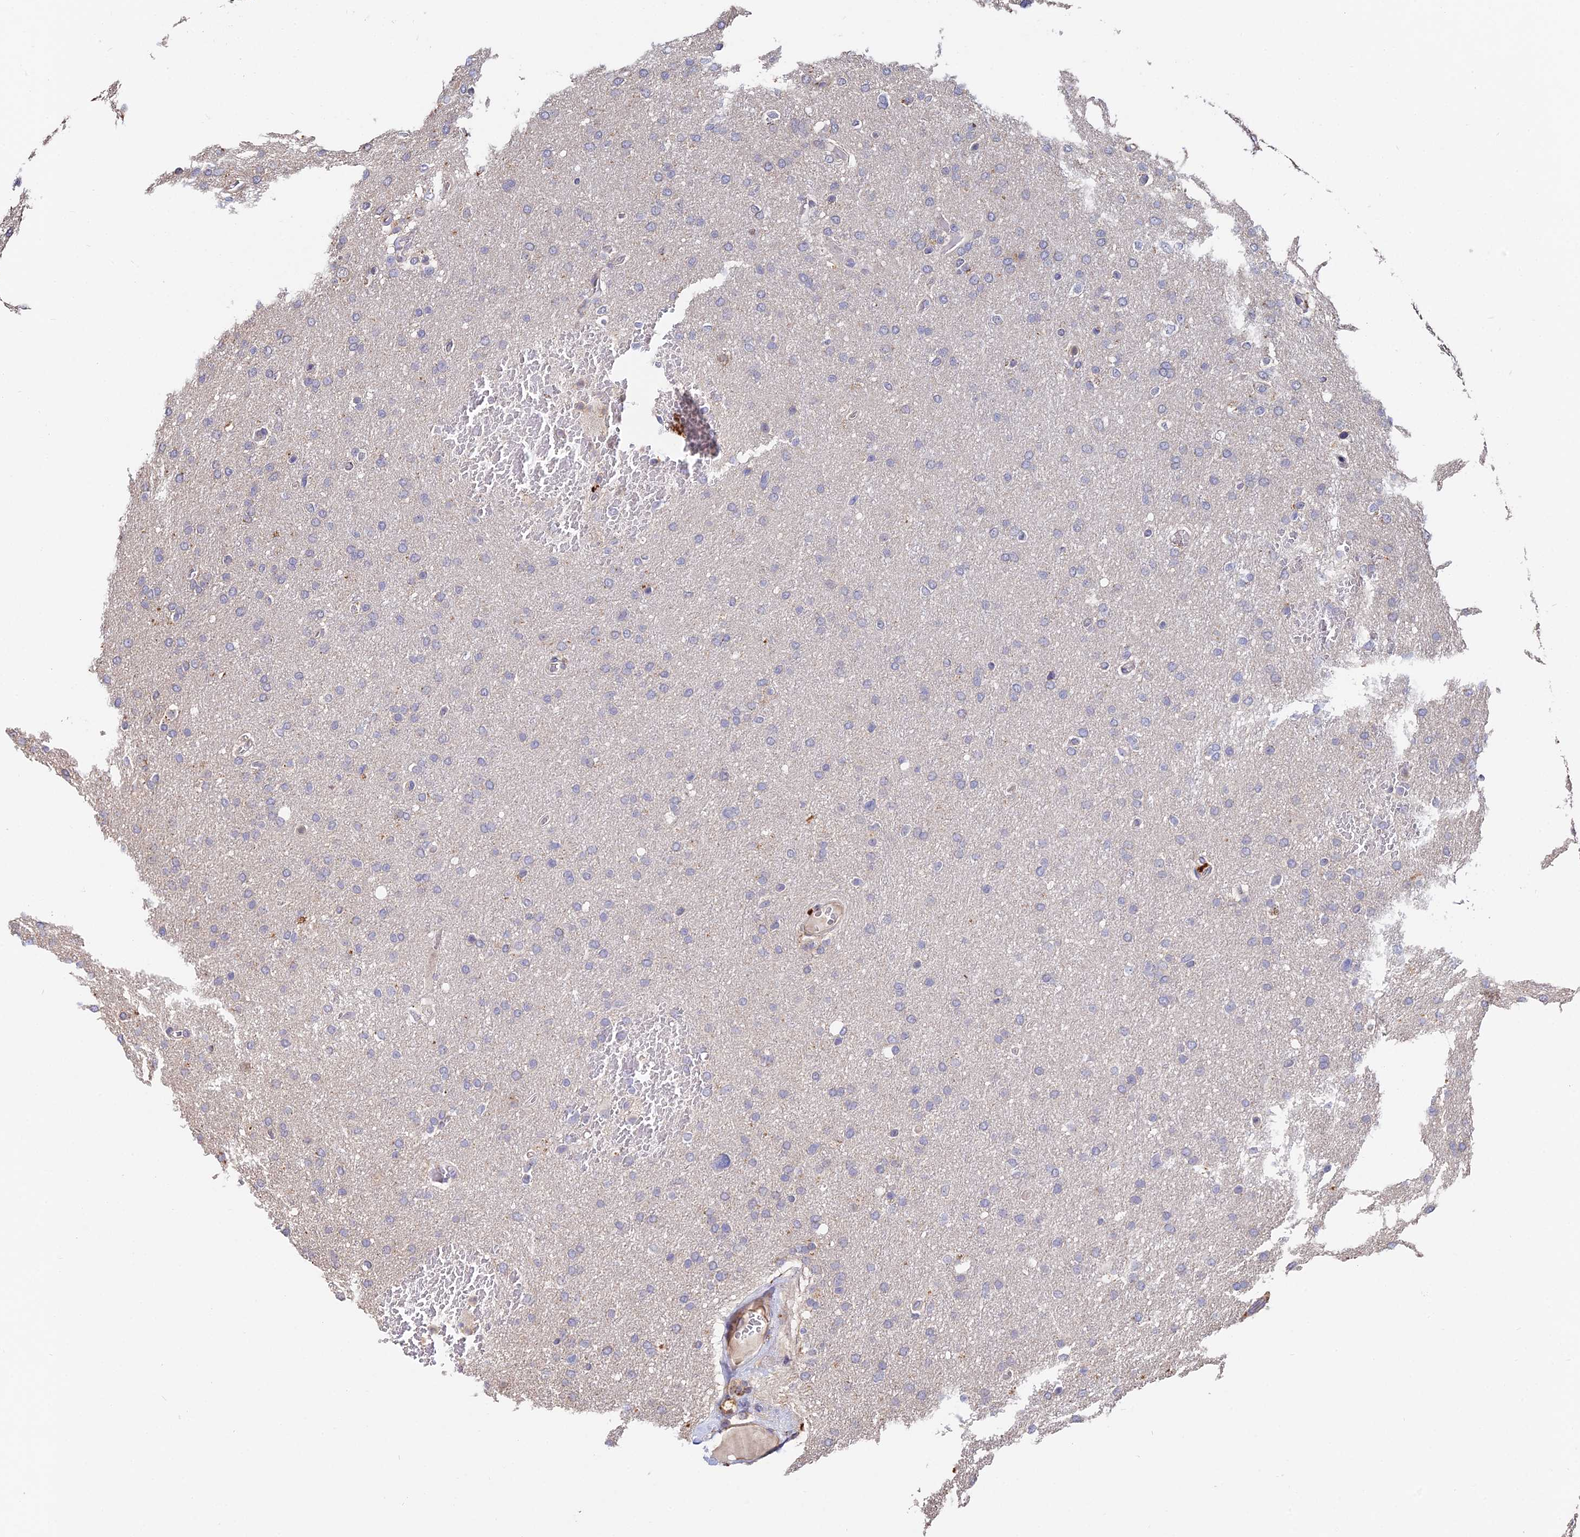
{"staining": {"intensity": "negative", "quantity": "none", "location": "none"}, "tissue": "glioma", "cell_type": "Tumor cells", "image_type": "cancer", "snomed": [{"axis": "morphology", "description": "Glioma, malignant, High grade"}, {"axis": "topography", "description": "Cerebral cortex"}], "caption": "Glioma was stained to show a protein in brown. There is no significant positivity in tumor cells. (Immunohistochemistry, brightfield microscopy, high magnification).", "gene": "ACTR5", "patient": {"sex": "female", "age": 36}}